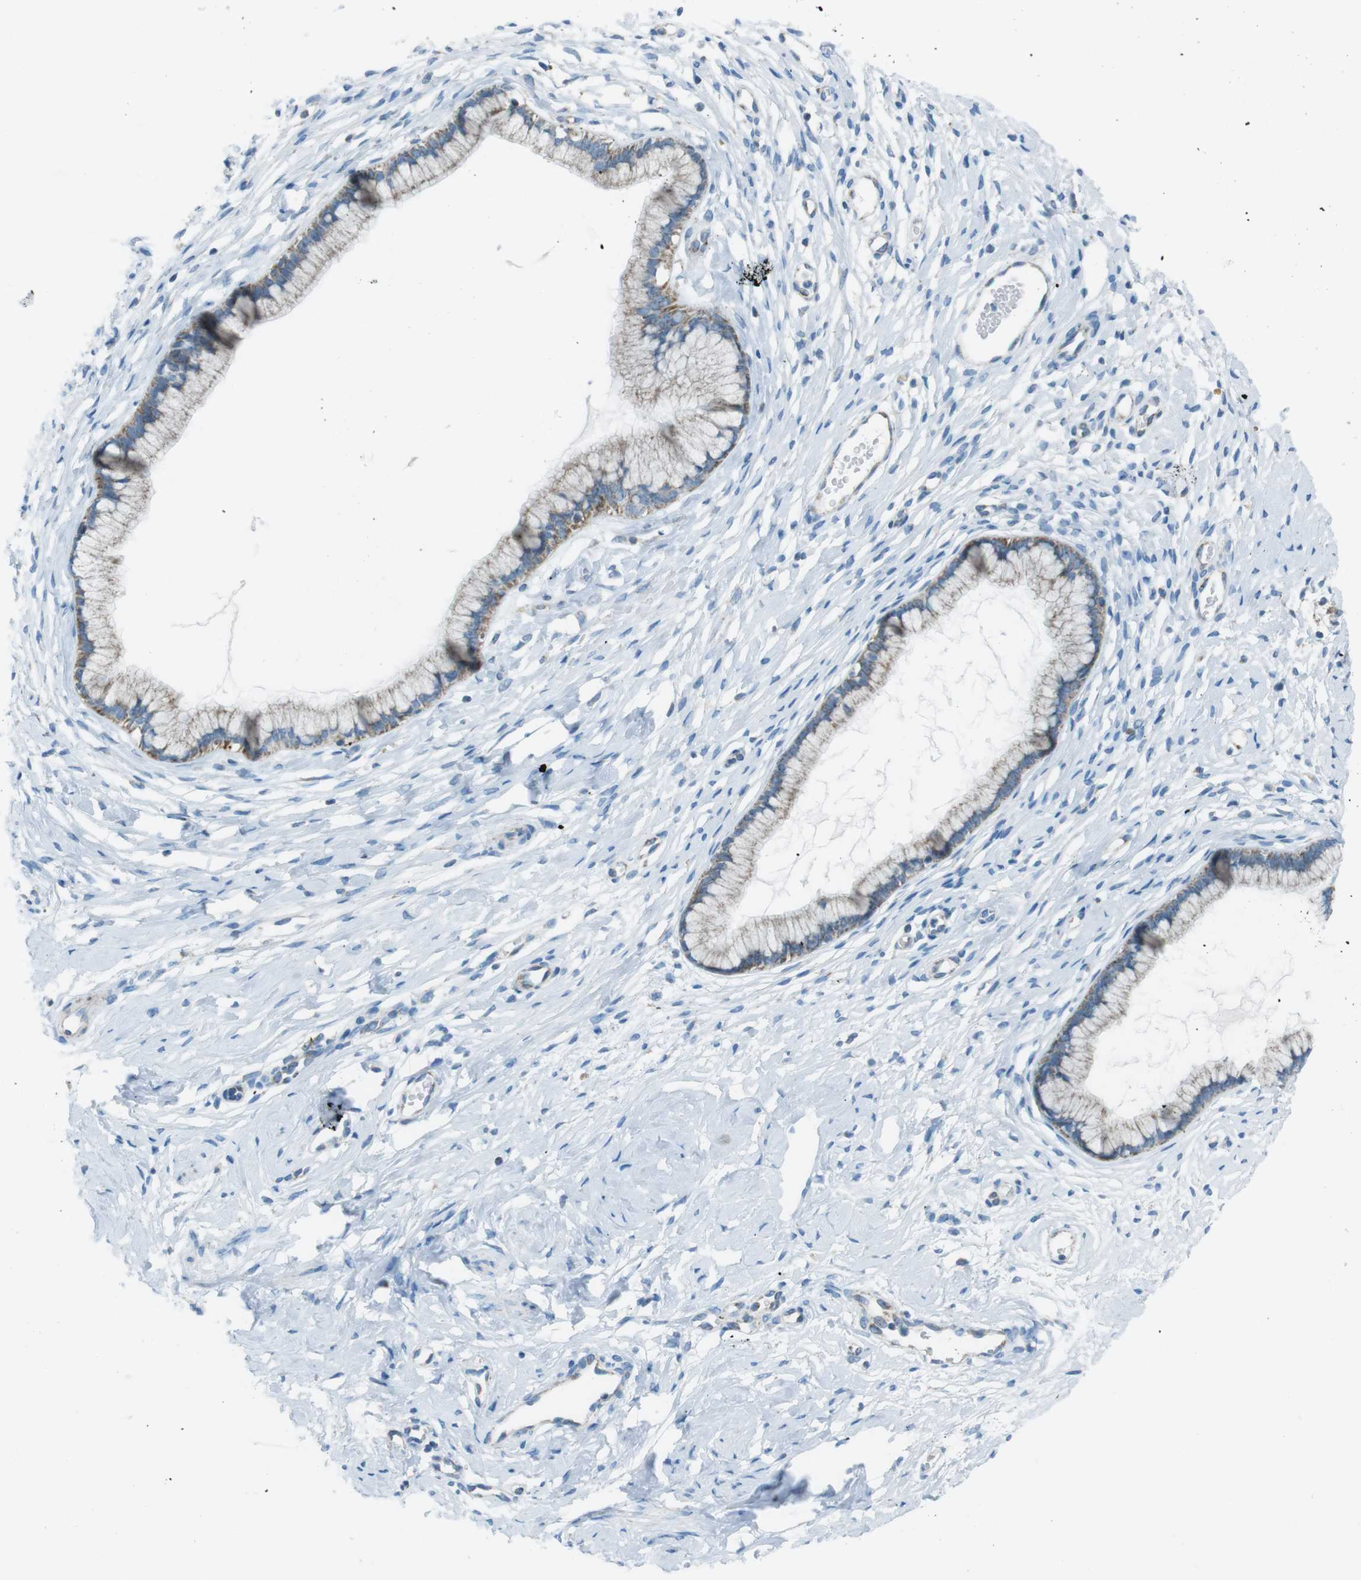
{"staining": {"intensity": "moderate", "quantity": "25%-75%", "location": "cytoplasmic/membranous"}, "tissue": "cervix", "cell_type": "Glandular cells", "image_type": "normal", "snomed": [{"axis": "morphology", "description": "Normal tissue, NOS"}, {"axis": "topography", "description": "Cervix"}], "caption": "Cervix stained with a protein marker reveals moderate staining in glandular cells.", "gene": "DNAJA3", "patient": {"sex": "female", "age": 65}}